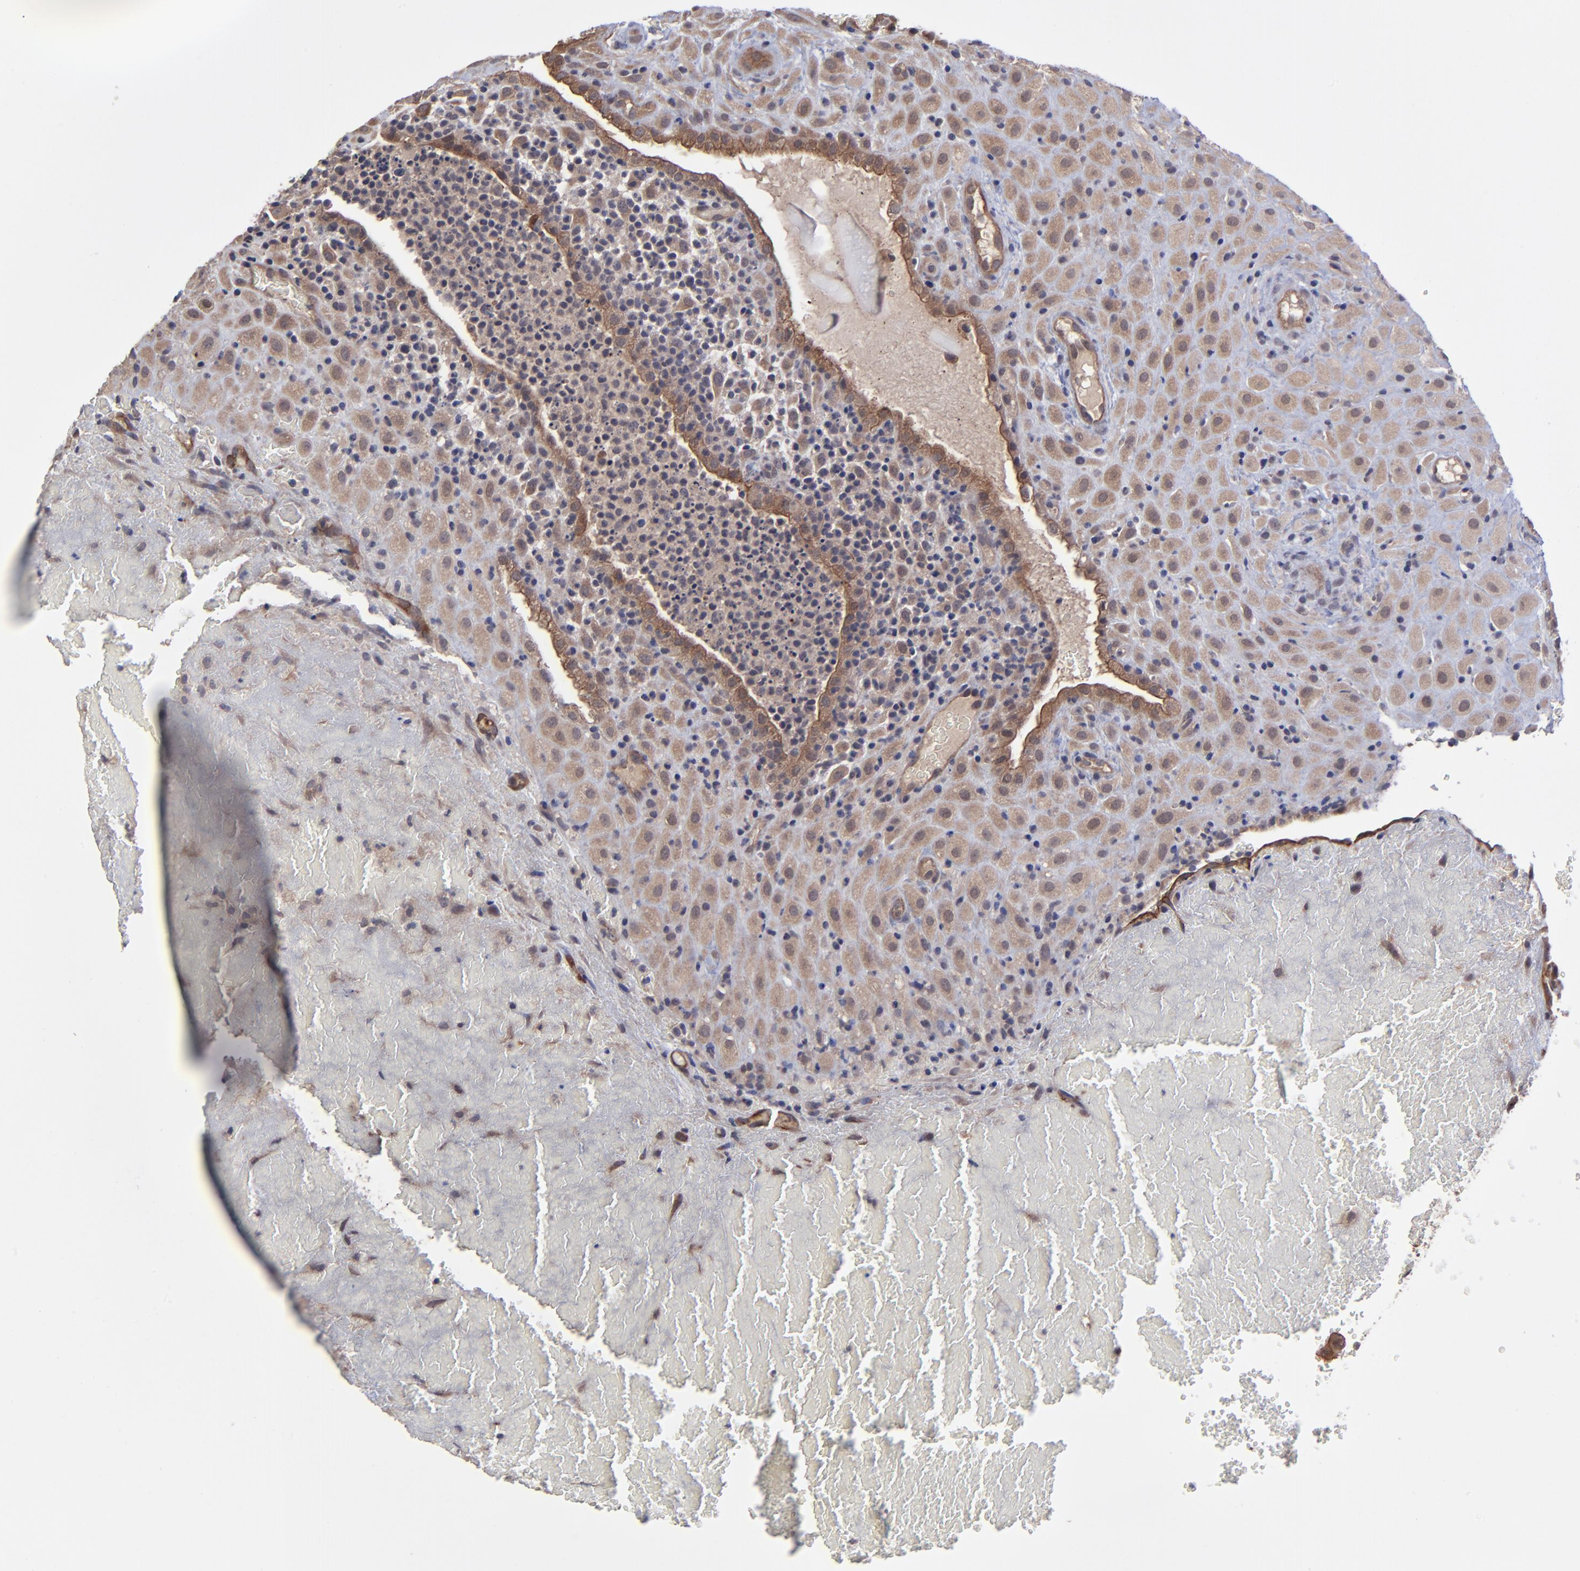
{"staining": {"intensity": "moderate", "quantity": ">75%", "location": "cytoplasmic/membranous"}, "tissue": "placenta", "cell_type": "Decidual cells", "image_type": "normal", "snomed": [{"axis": "morphology", "description": "Normal tissue, NOS"}, {"axis": "topography", "description": "Placenta"}], "caption": "An IHC photomicrograph of unremarkable tissue is shown. Protein staining in brown highlights moderate cytoplasmic/membranous positivity in placenta within decidual cells.", "gene": "ZNF780A", "patient": {"sex": "female", "age": 19}}